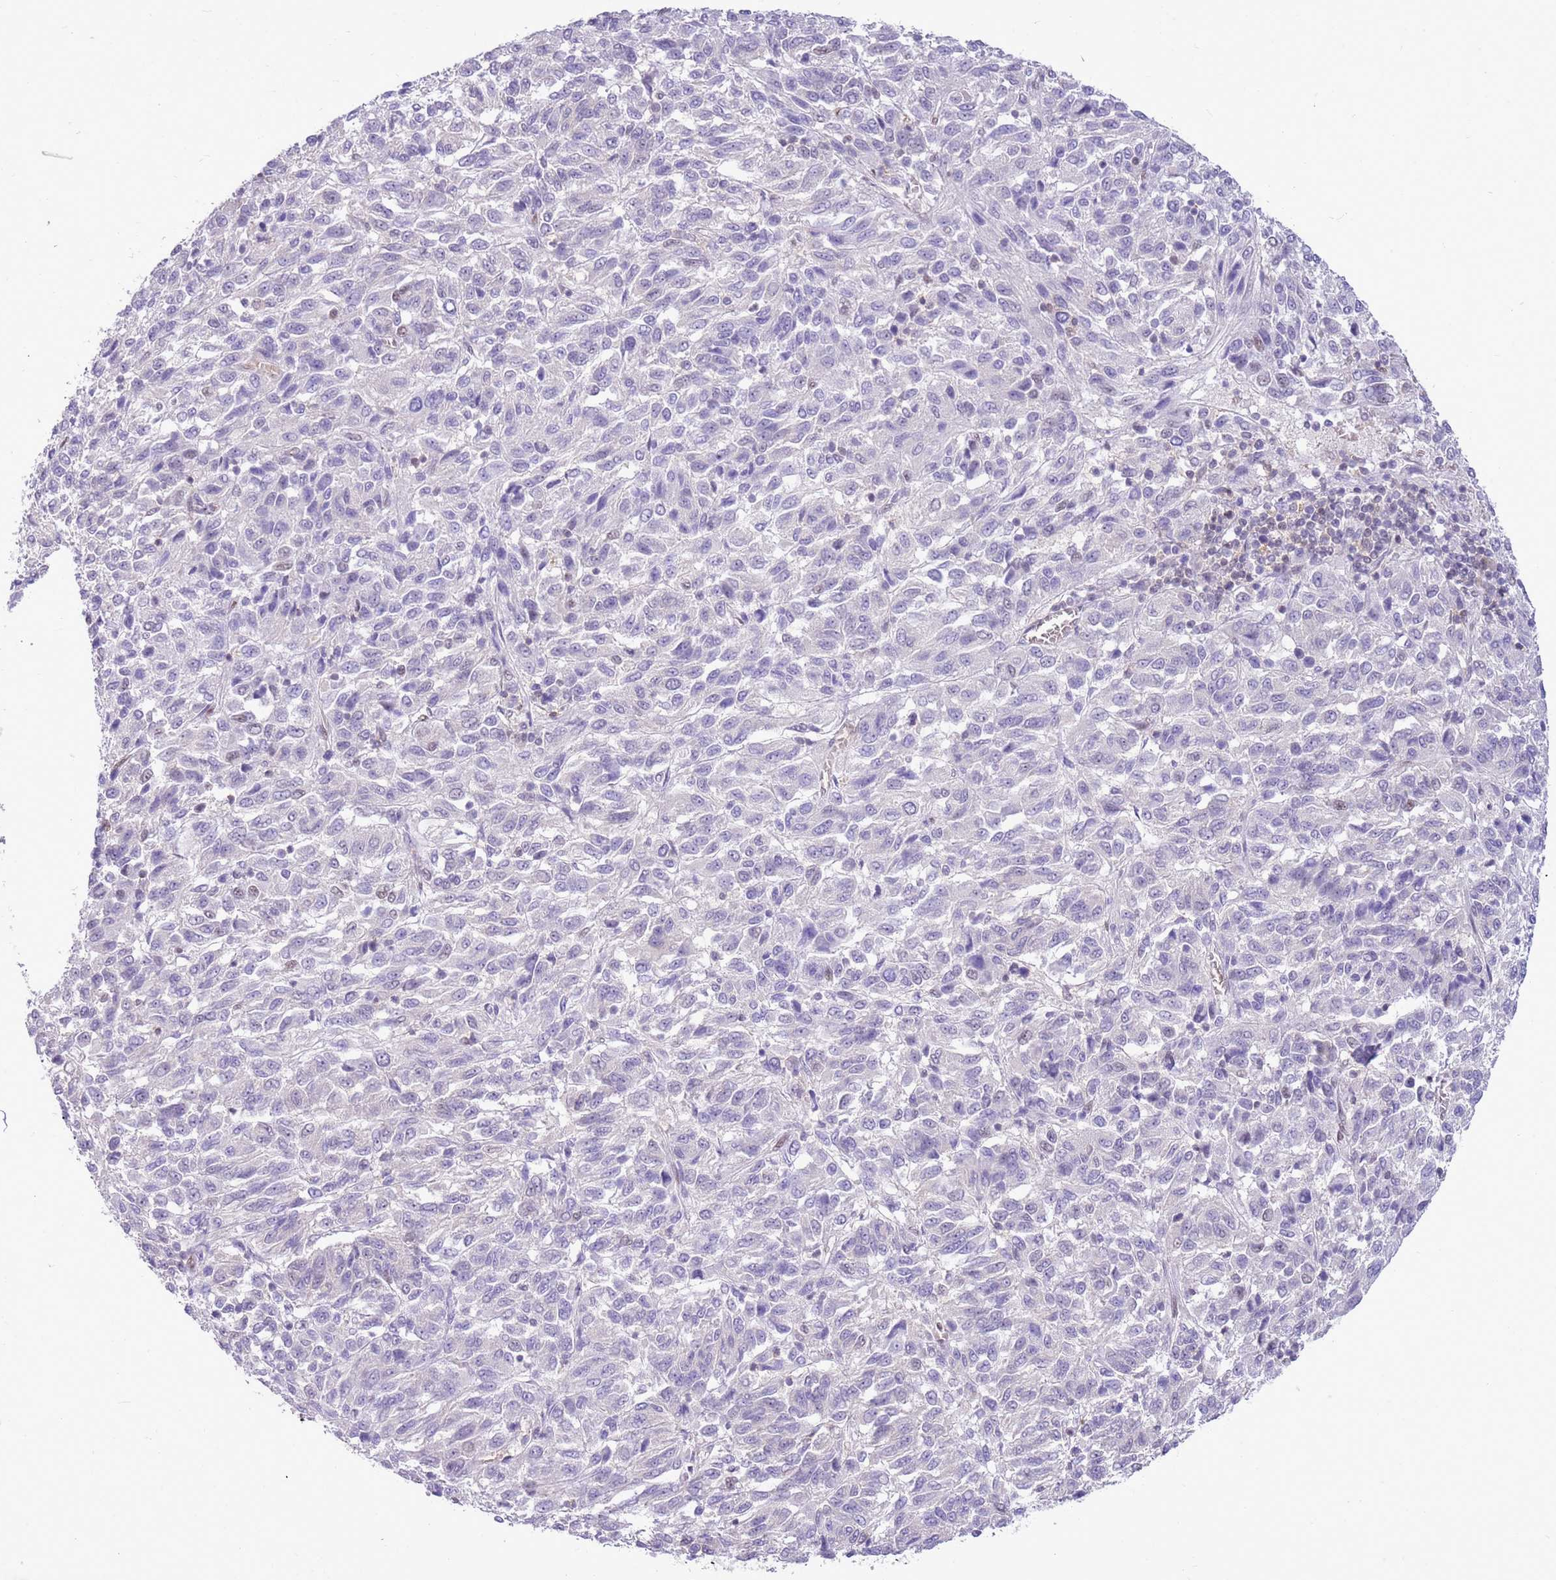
{"staining": {"intensity": "negative", "quantity": "none", "location": "none"}, "tissue": "melanoma", "cell_type": "Tumor cells", "image_type": "cancer", "snomed": [{"axis": "morphology", "description": "Malignant melanoma, Metastatic site"}, {"axis": "topography", "description": "Lung"}], "caption": "This is an immunohistochemistry micrograph of melanoma. There is no staining in tumor cells.", "gene": "DDI2", "patient": {"sex": "male", "age": 64}}